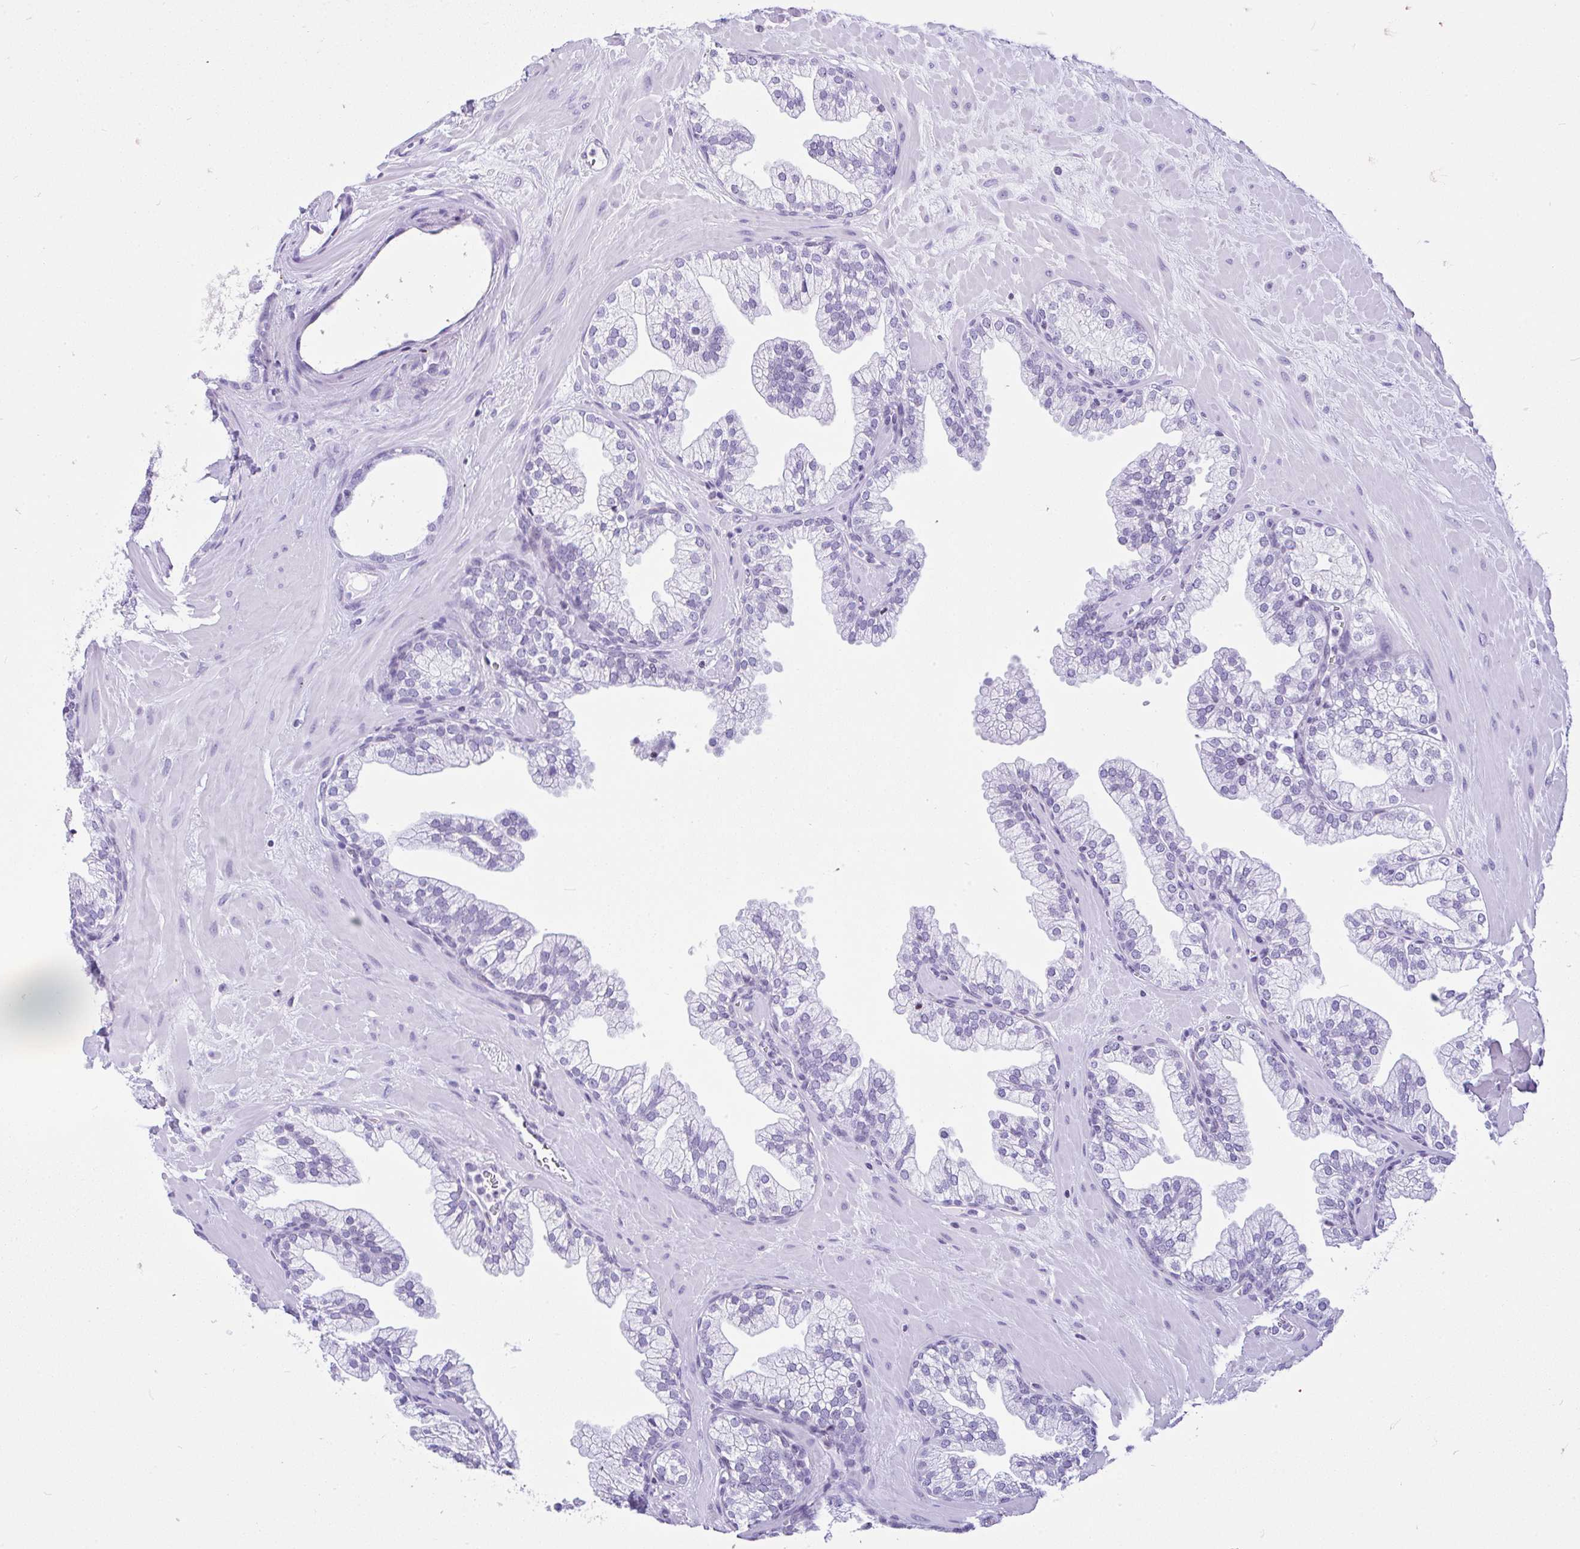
{"staining": {"intensity": "negative", "quantity": "none", "location": "none"}, "tissue": "prostate", "cell_type": "Glandular cells", "image_type": "normal", "snomed": [{"axis": "morphology", "description": "Normal tissue, NOS"}, {"axis": "topography", "description": "Prostate"}, {"axis": "topography", "description": "Peripheral nerve tissue"}], "caption": "Prostate was stained to show a protein in brown. There is no significant staining in glandular cells. (DAB immunohistochemistry (IHC), high magnification).", "gene": "KRT27", "patient": {"sex": "male", "age": 61}}